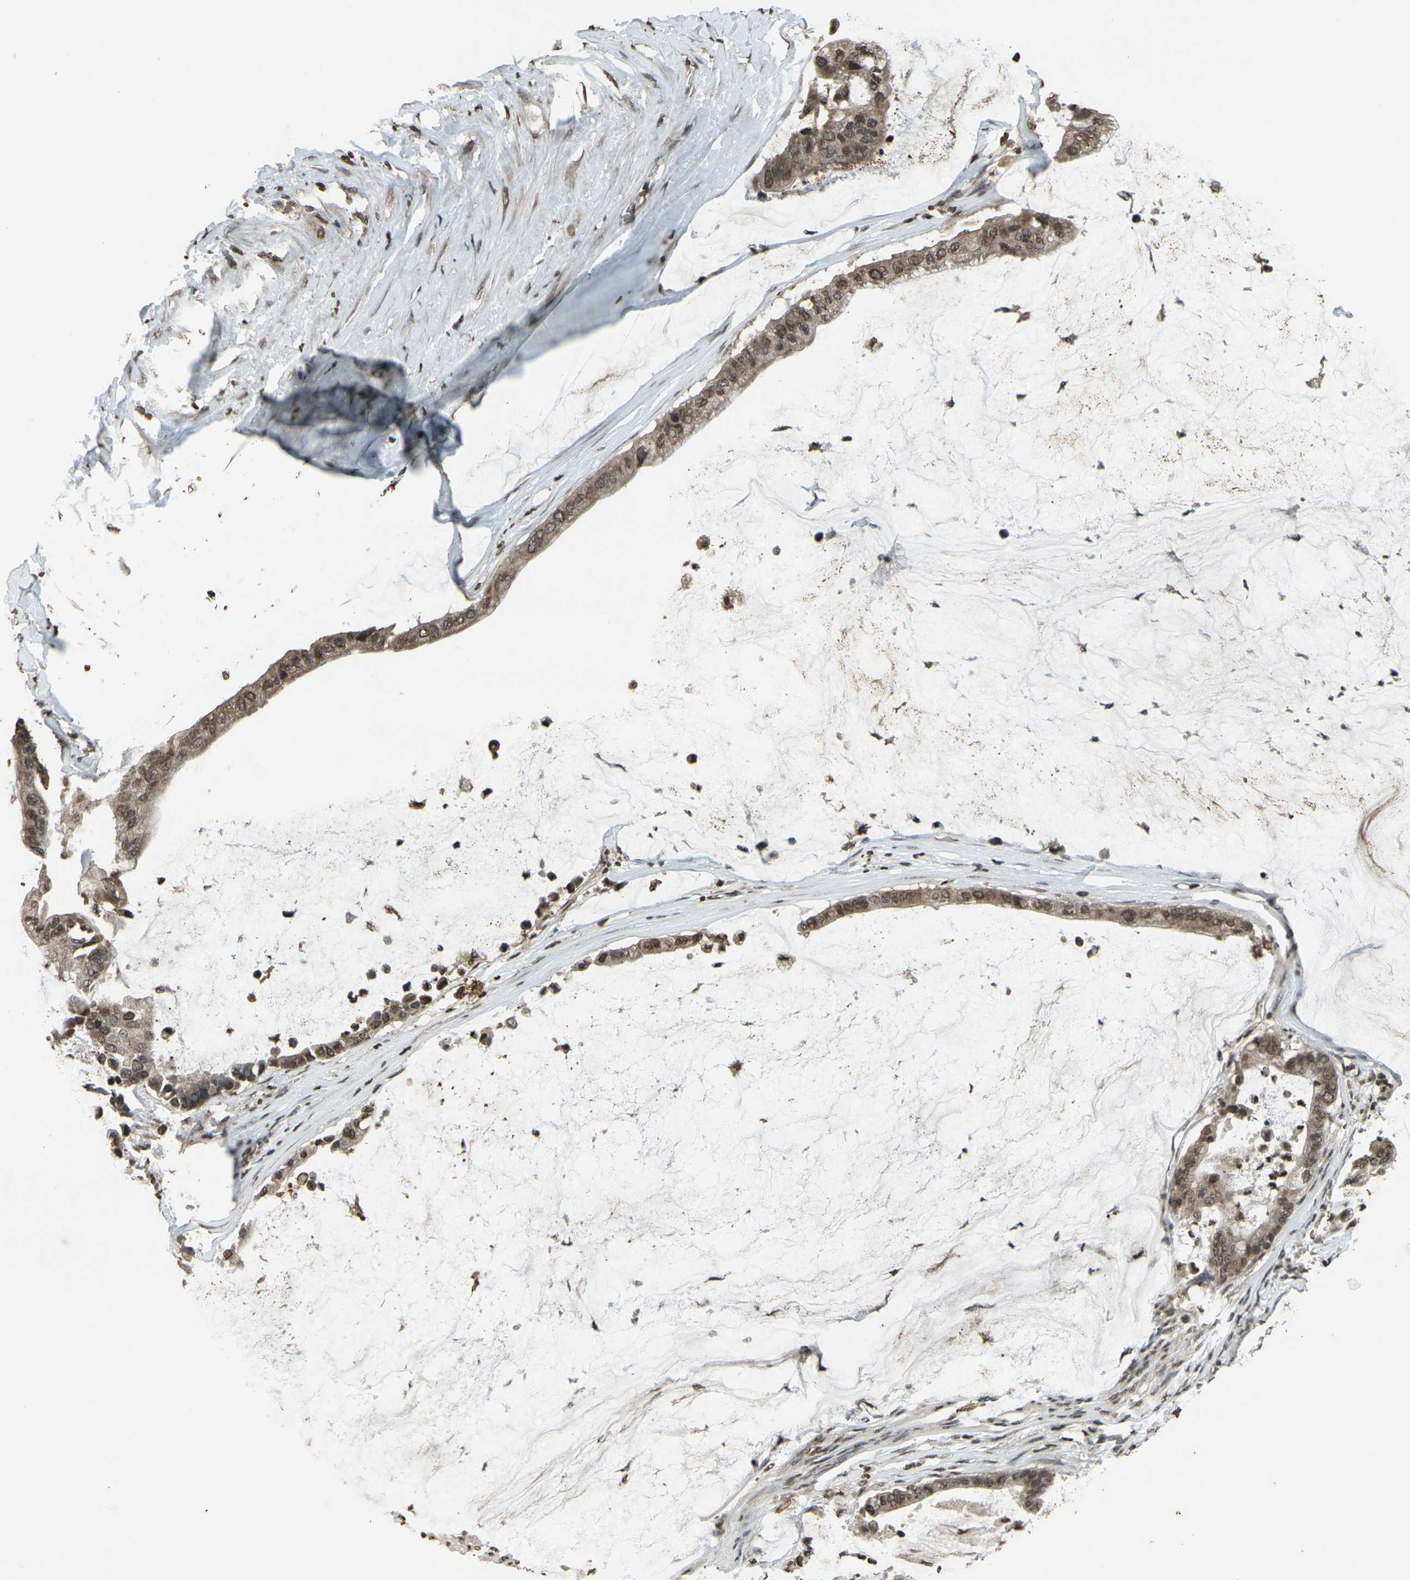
{"staining": {"intensity": "moderate", "quantity": ">75%", "location": "cytoplasmic/membranous,nuclear"}, "tissue": "pancreatic cancer", "cell_type": "Tumor cells", "image_type": "cancer", "snomed": [{"axis": "morphology", "description": "Adenocarcinoma, NOS"}, {"axis": "topography", "description": "Pancreas"}], "caption": "Pancreatic cancer (adenocarcinoma) stained with a protein marker displays moderate staining in tumor cells.", "gene": "PRPF8", "patient": {"sex": "male", "age": 41}}